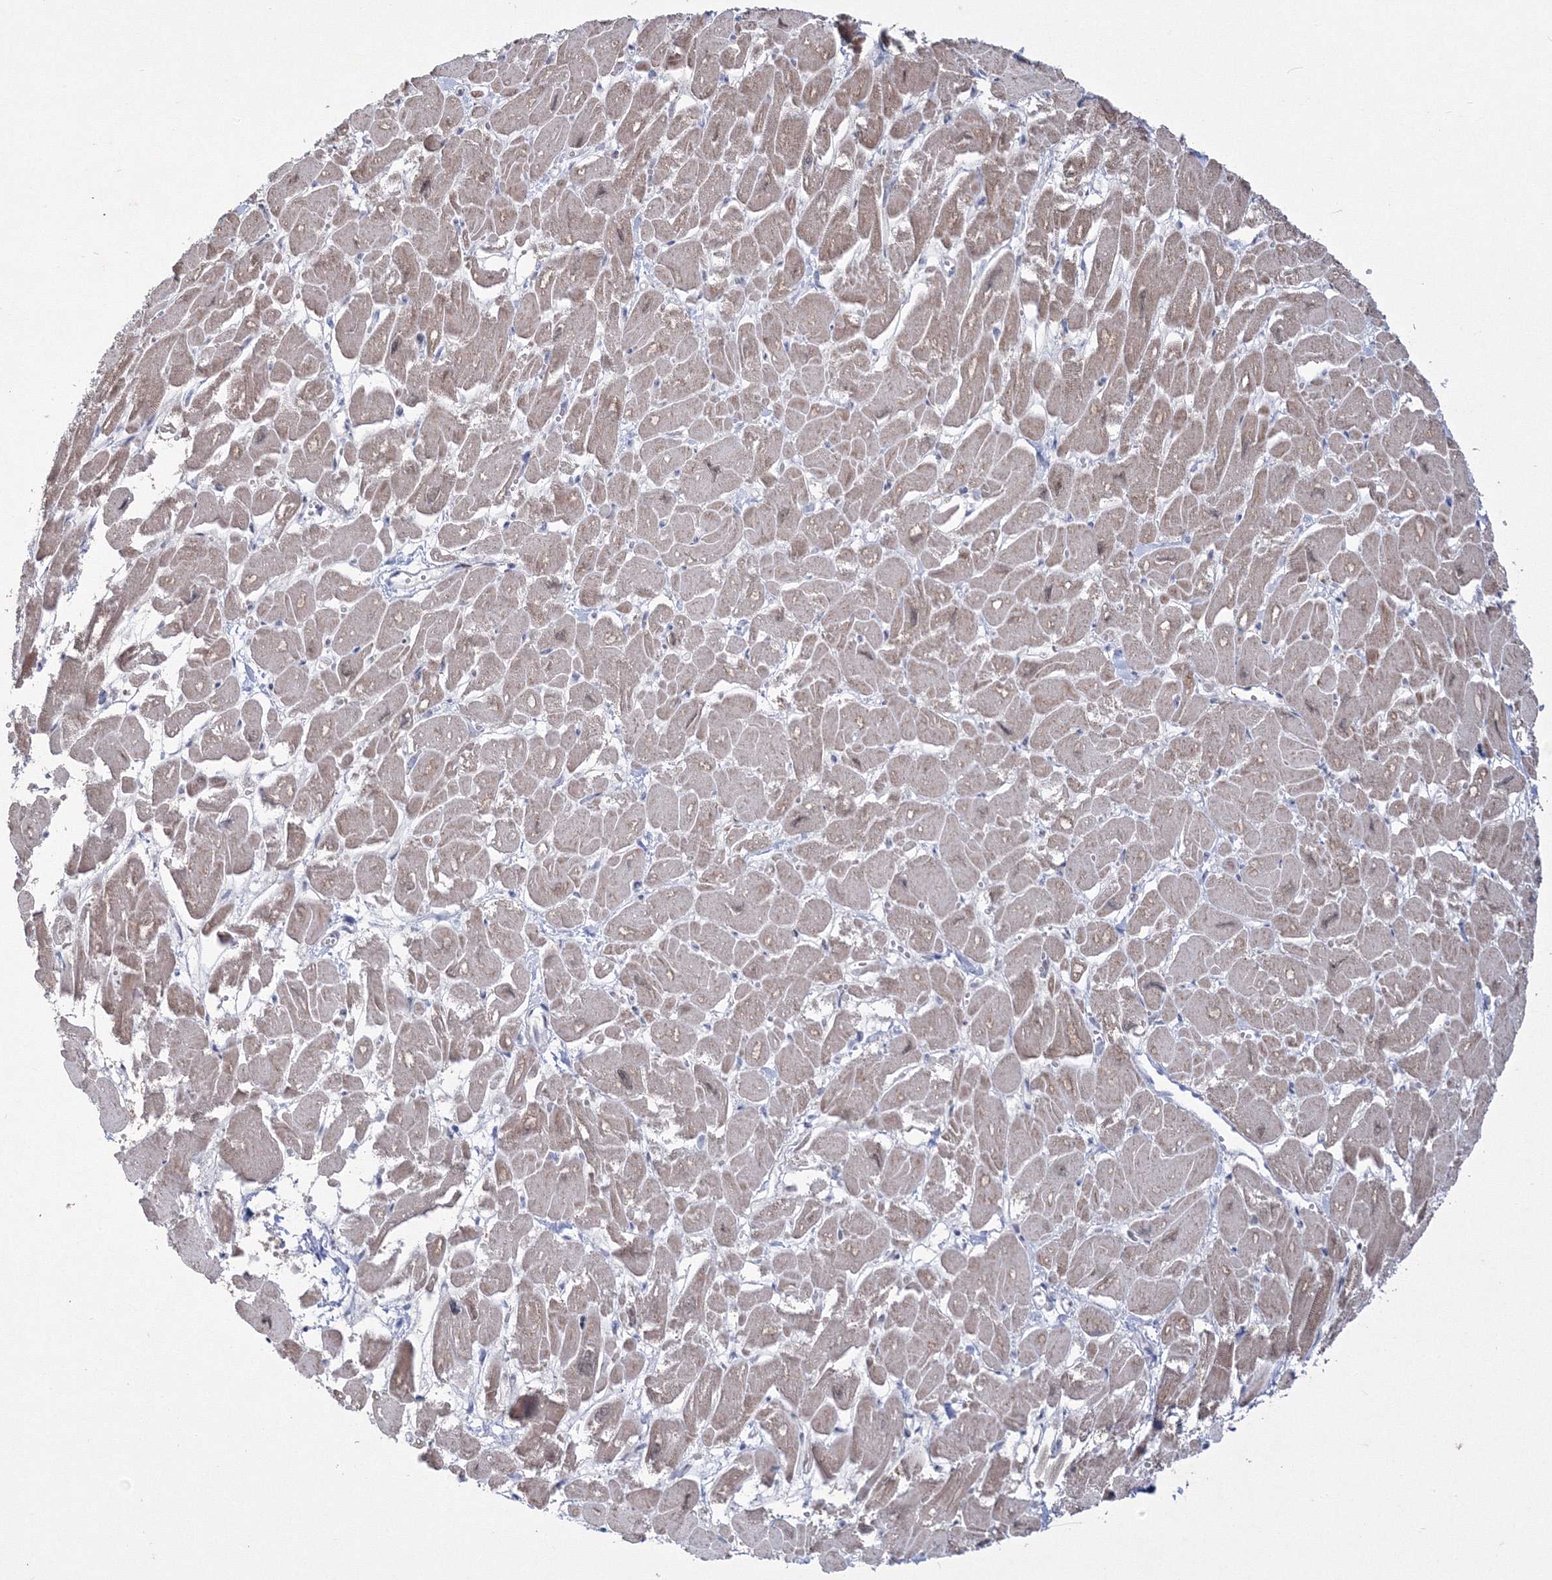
{"staining": {"intensity": "moderate", "quantity": ">75%", "location": "cytoplasmic/membranous"}, "tissue": "heart muscle", "cell_type": "Cardiomyocytes", "image_type": "normal", "snomed": [{"axis": "morphology", "description": "Normal tissue, NOS"}, {"axis": "topography", "description": "Heart"}], "caption": "Brown immunohistochemical staining in unremarkable heart muscle demonstrates moderate cytoplasmic/membranous positivity in approximately >75% of cardiomyocytes. (brown staining indicates protein expression, while blue staining denotes nuclei).", "gene": "GRSF1", "patient": {"sex": "male", "age": 54}}